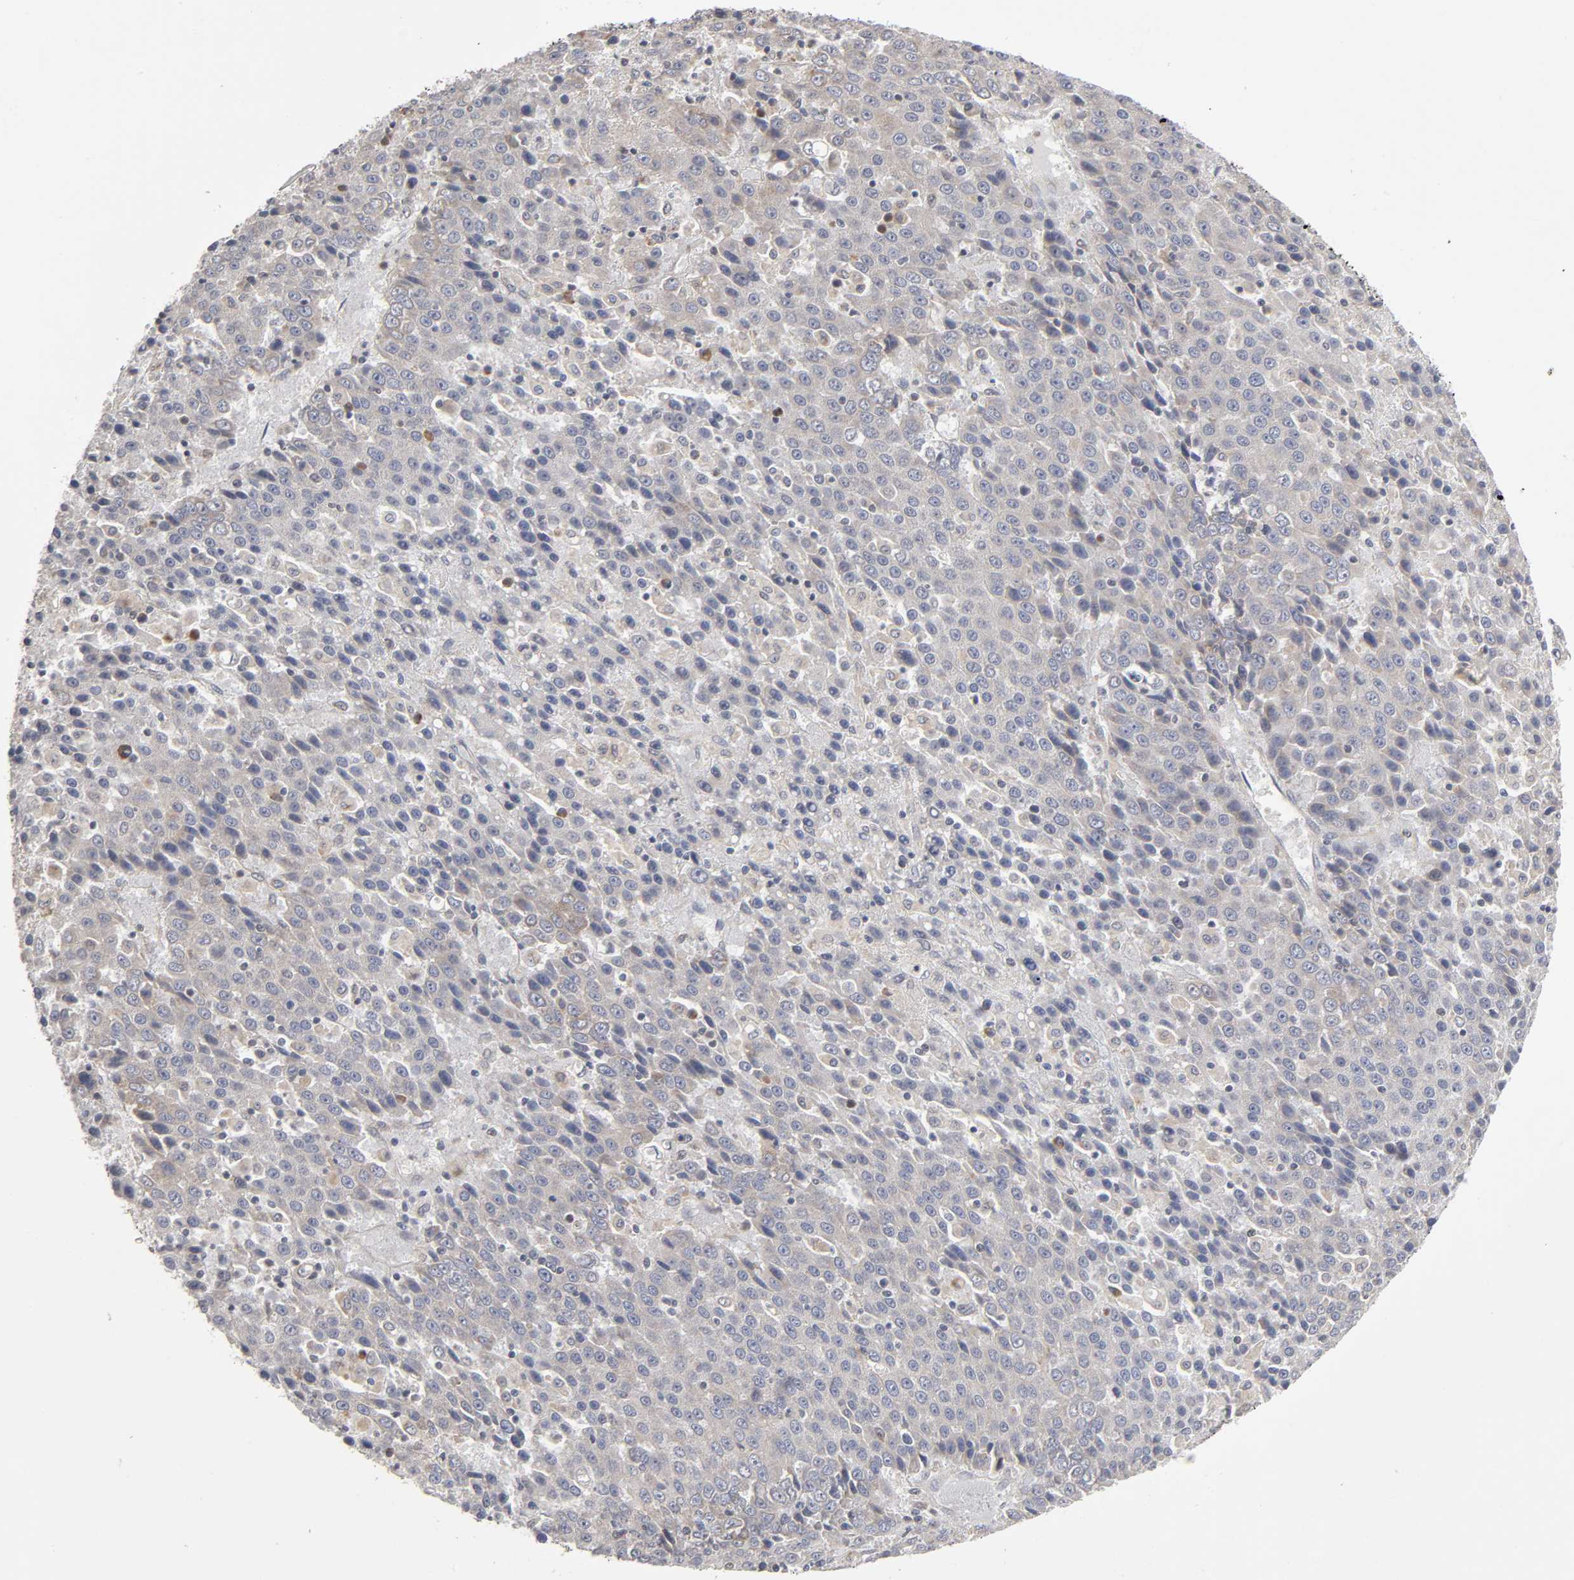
{"staining": {"intensity": "weak", "quantity": "<25%", "location": "cytoplasmic/membranous"}, "tissue": "liver cancer", "cell_type": "Tumor cells", "image_type": "cancer", "snomed": [{"axis": "morphology", "description": "Carcinoma, Hepatocellular, NOS"}, {"axis": "topography", "description": "Liver"}], "caption": "Tumor cells show no significant protein expression in liver hepatocellular carcinoma. Nuclei are stained in blue.", "gene": "IL4R", "patient": {"sex": "female", "age": 53}}